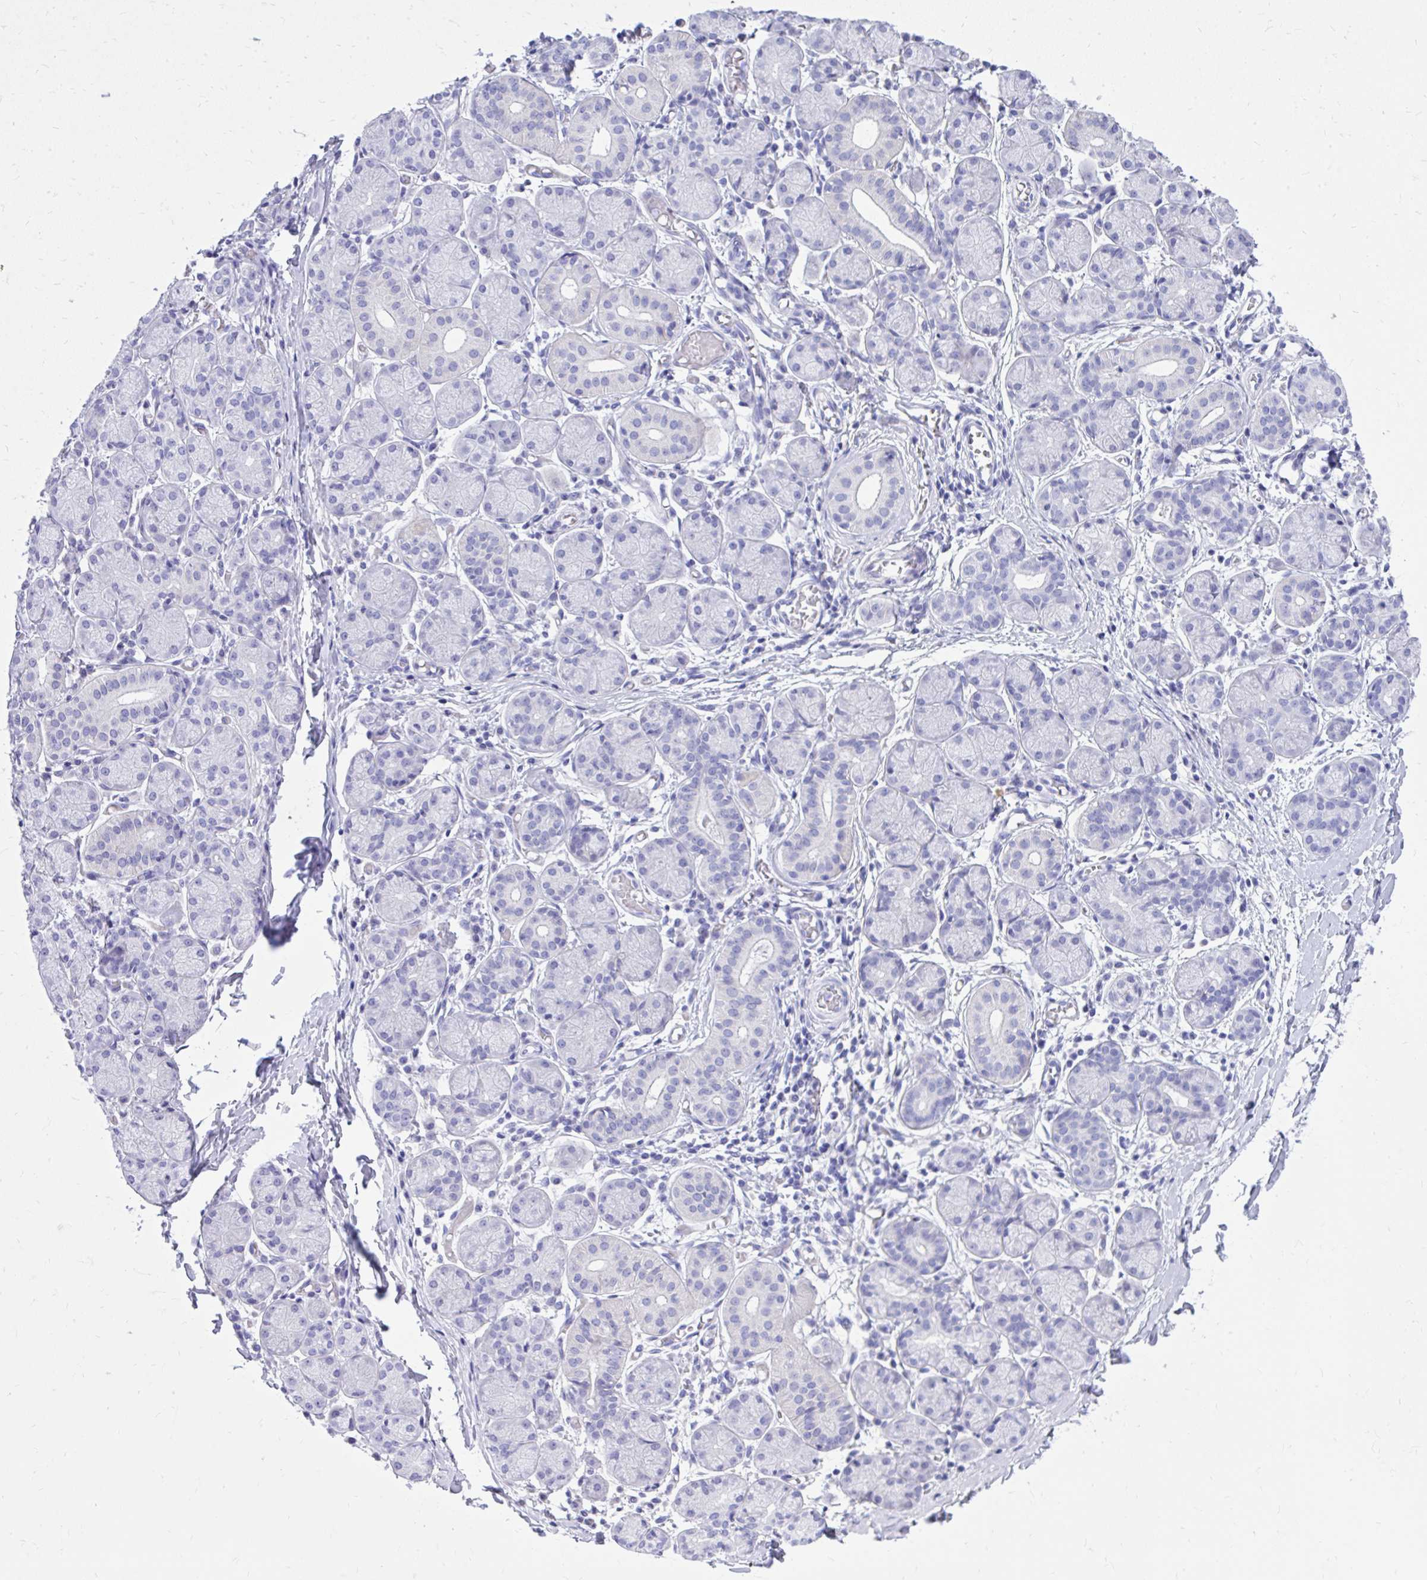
{"staining": {"intensity": "negative", "quantity": "none", "location": "none"}, "tissue": "salivary gland", "cell_type": "Glandular cells", "image_type": "normal", "snomed": [{"axis": "morphology", "description": "Normal tissue, NOS"}, {"axis": "topography", "description": "Salivary gland"}], "caption": "Immunohistochemistry (IHC) image of benign salivary gland stained for a protein (brown), which reveals no positivity in glandular cells.", "gene": "BCL6B", "patient": {"sex": "female", "age": 24}}